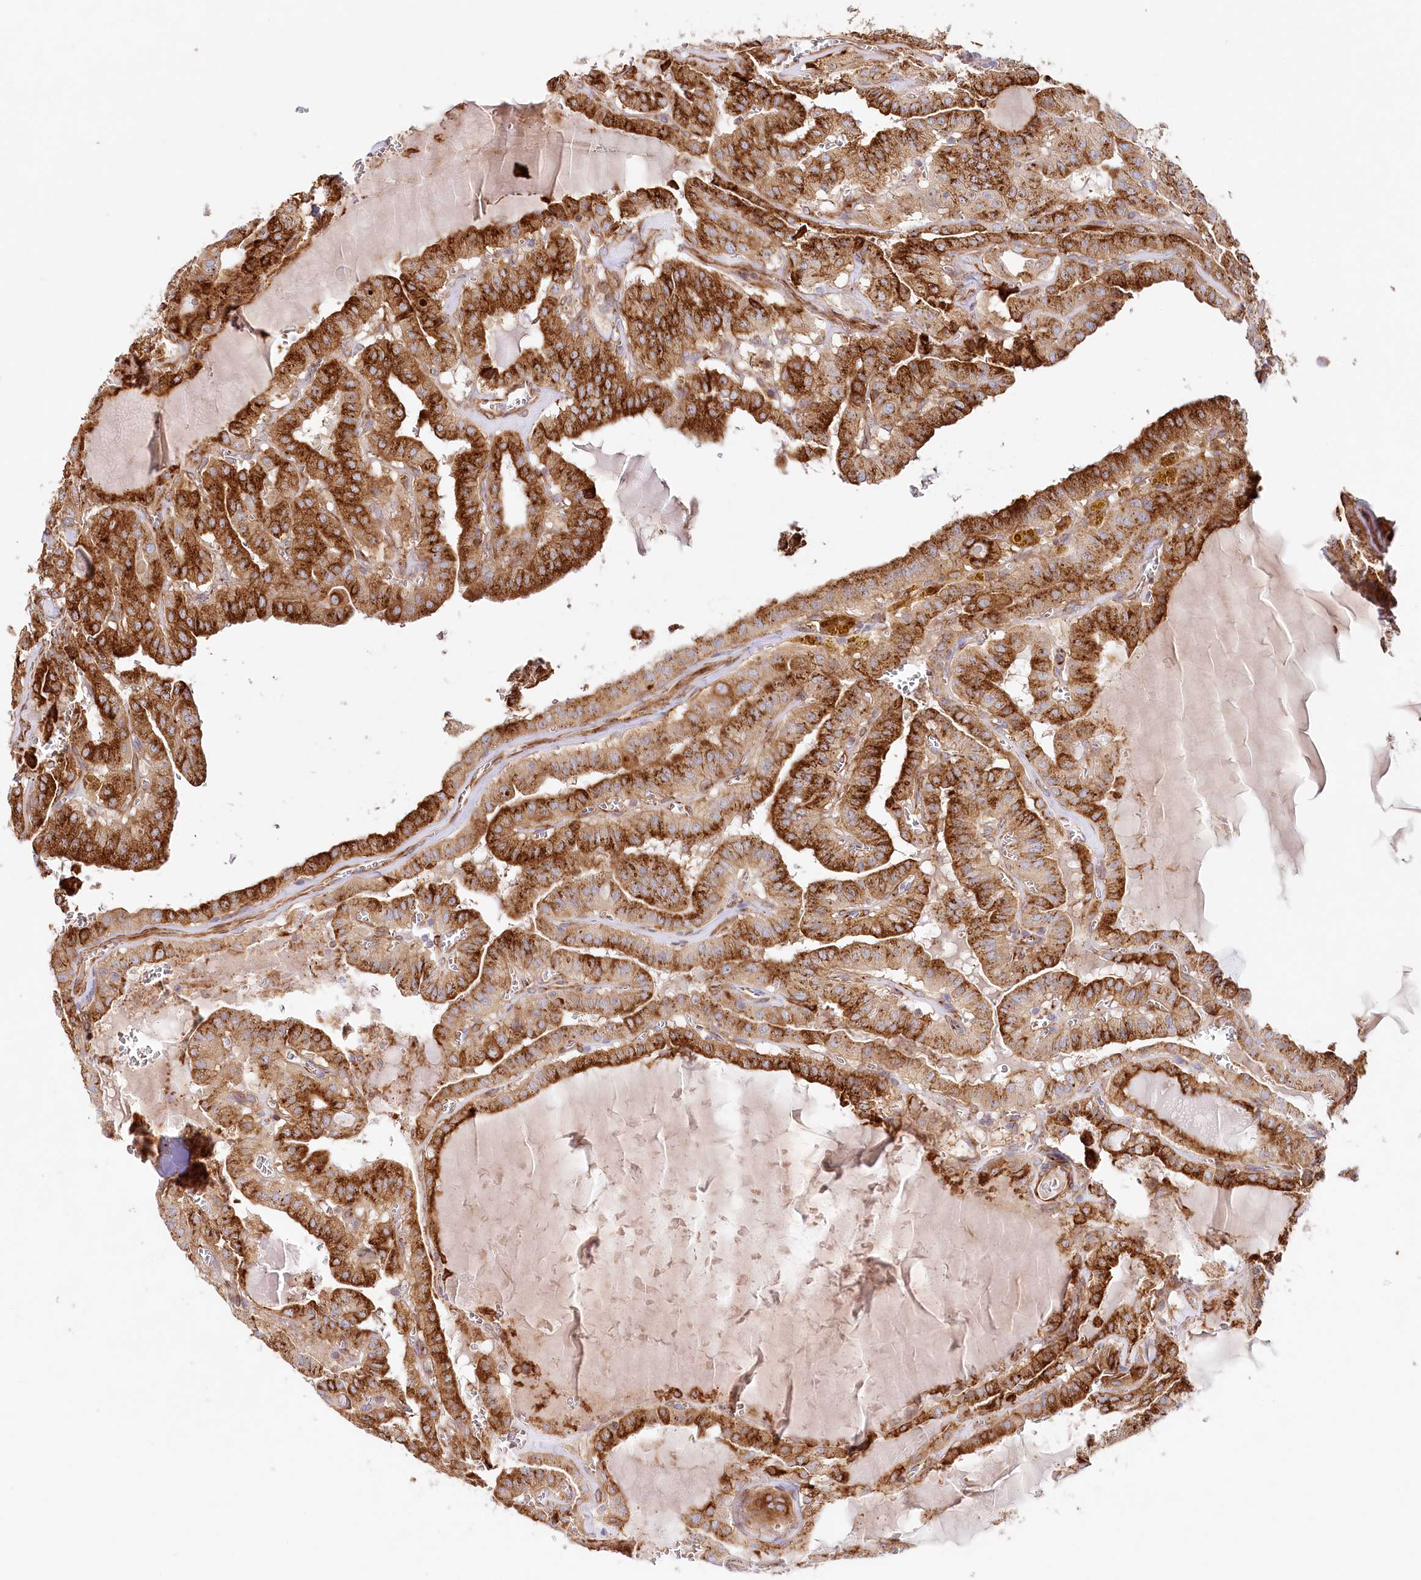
{"staining": {"intensity": "strong", "quantity": ">75%", "location": "cytoplasmic/membranous"}, "tissue": "thyroid cancer", "cell_type": "Tumor cells", "image_type": "cancer", "snomed": [{"axis": "morphology", "description": "Papillary adenocarcinoma, NOS"}, {"axis": "topography", "description": "Thyroid gland"}], "caption": "Tumor cells demonstrate strong cytoplasmic/membranous staining in about >75% of cells in papillary adenocarcinoma (thyroid).", "gene": "ABRAXAS2", "patient": {"sex": "male", "age": 52}}